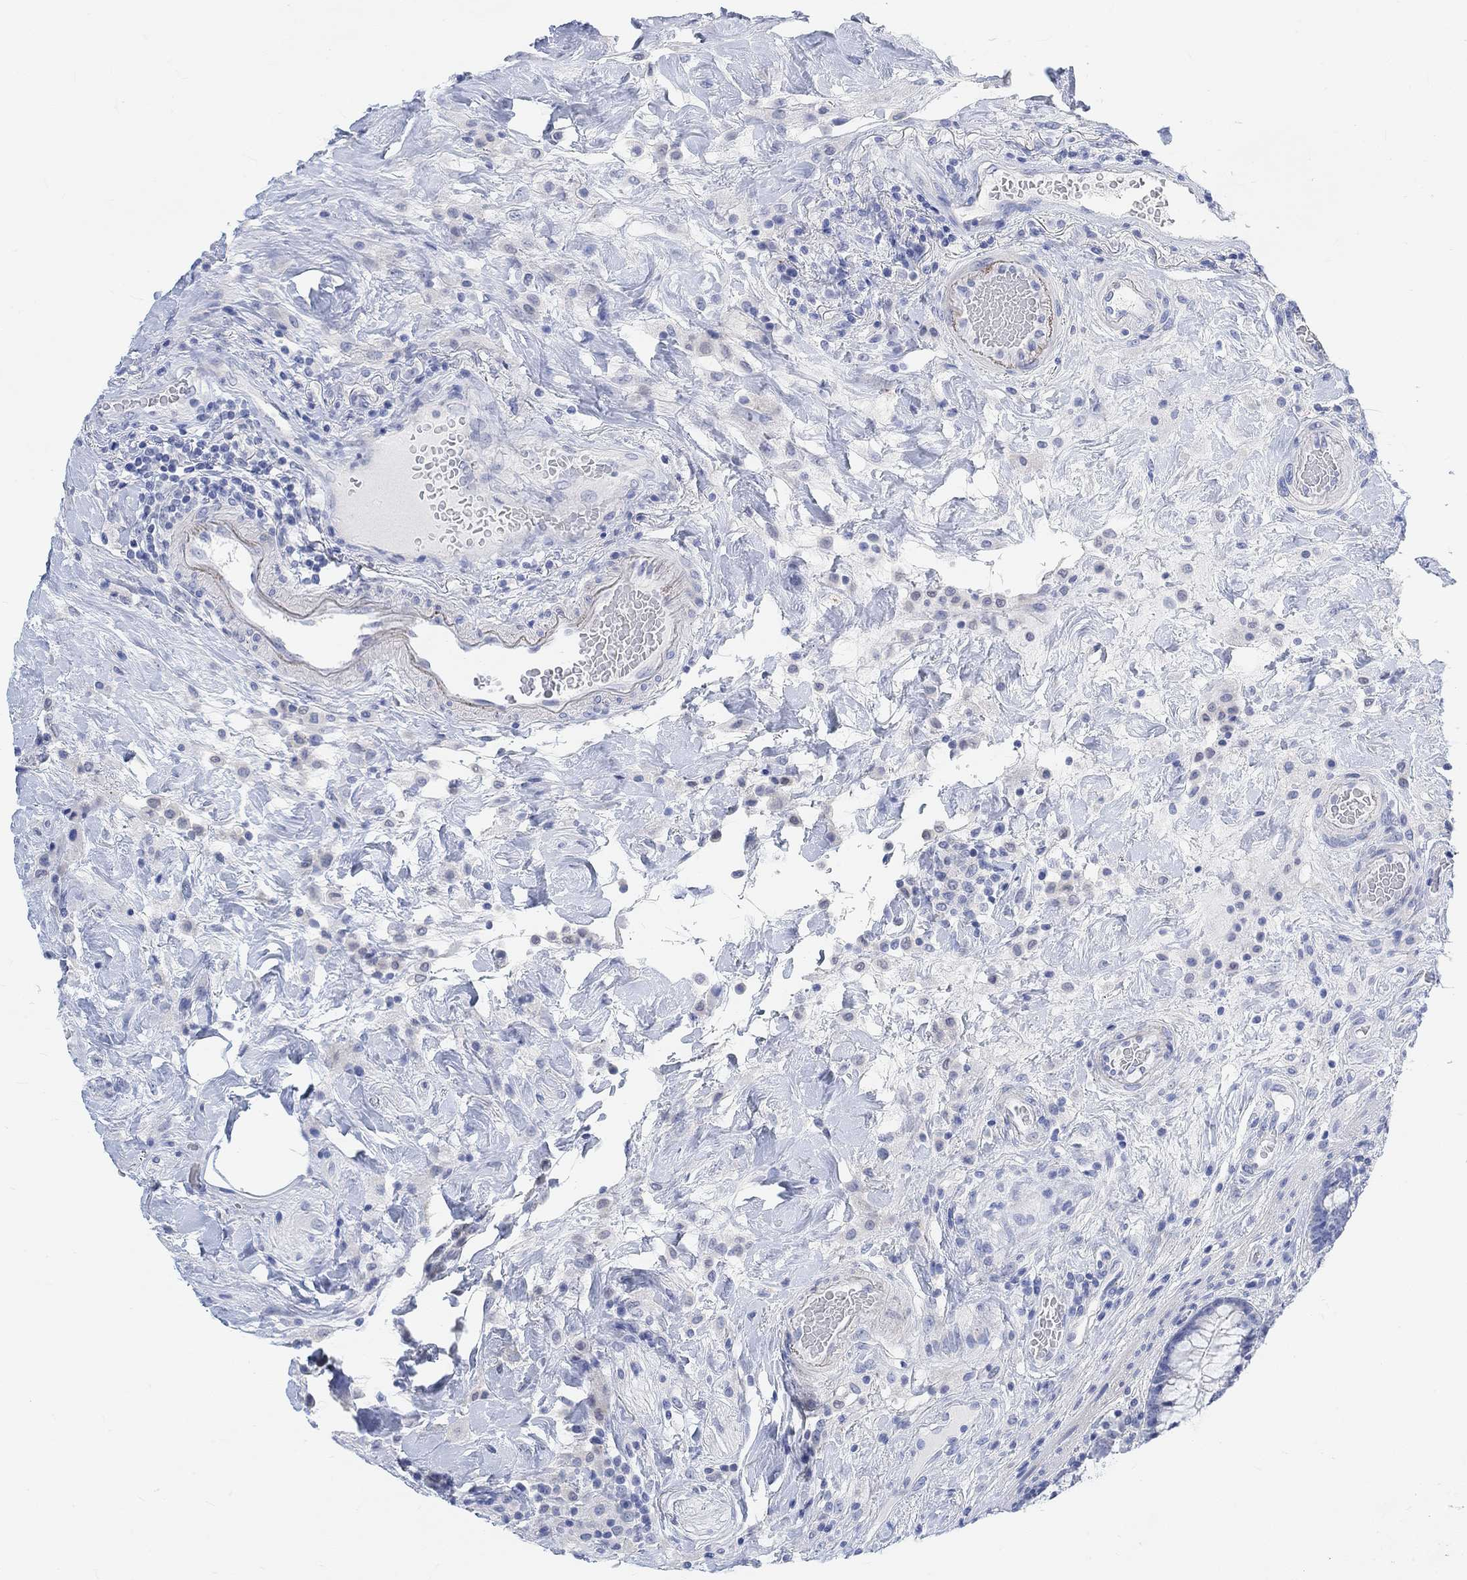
{"staining": {"intensity": "negative", "quantity": "none", "location": "none"}, "tissue": "colorectal cancer", "cell_type": "Tumor cells", "image_type": "cancer", "snomed": [{"axis": "morphology", "description": "Adenocarcinoma, NOS"}, {"axis": "topography", "description": "Colon"}], "caption": "An IHC histopathology image of colorectal adenocarcinoma is shown. There is no staining in tumor cells of colorectal adenocarcinoma. (DAB (3,3'-diaminobenzidine) IHC, high magnification).", "gene": "ENO4", "patient": {"sex": "female", "age": 69}}